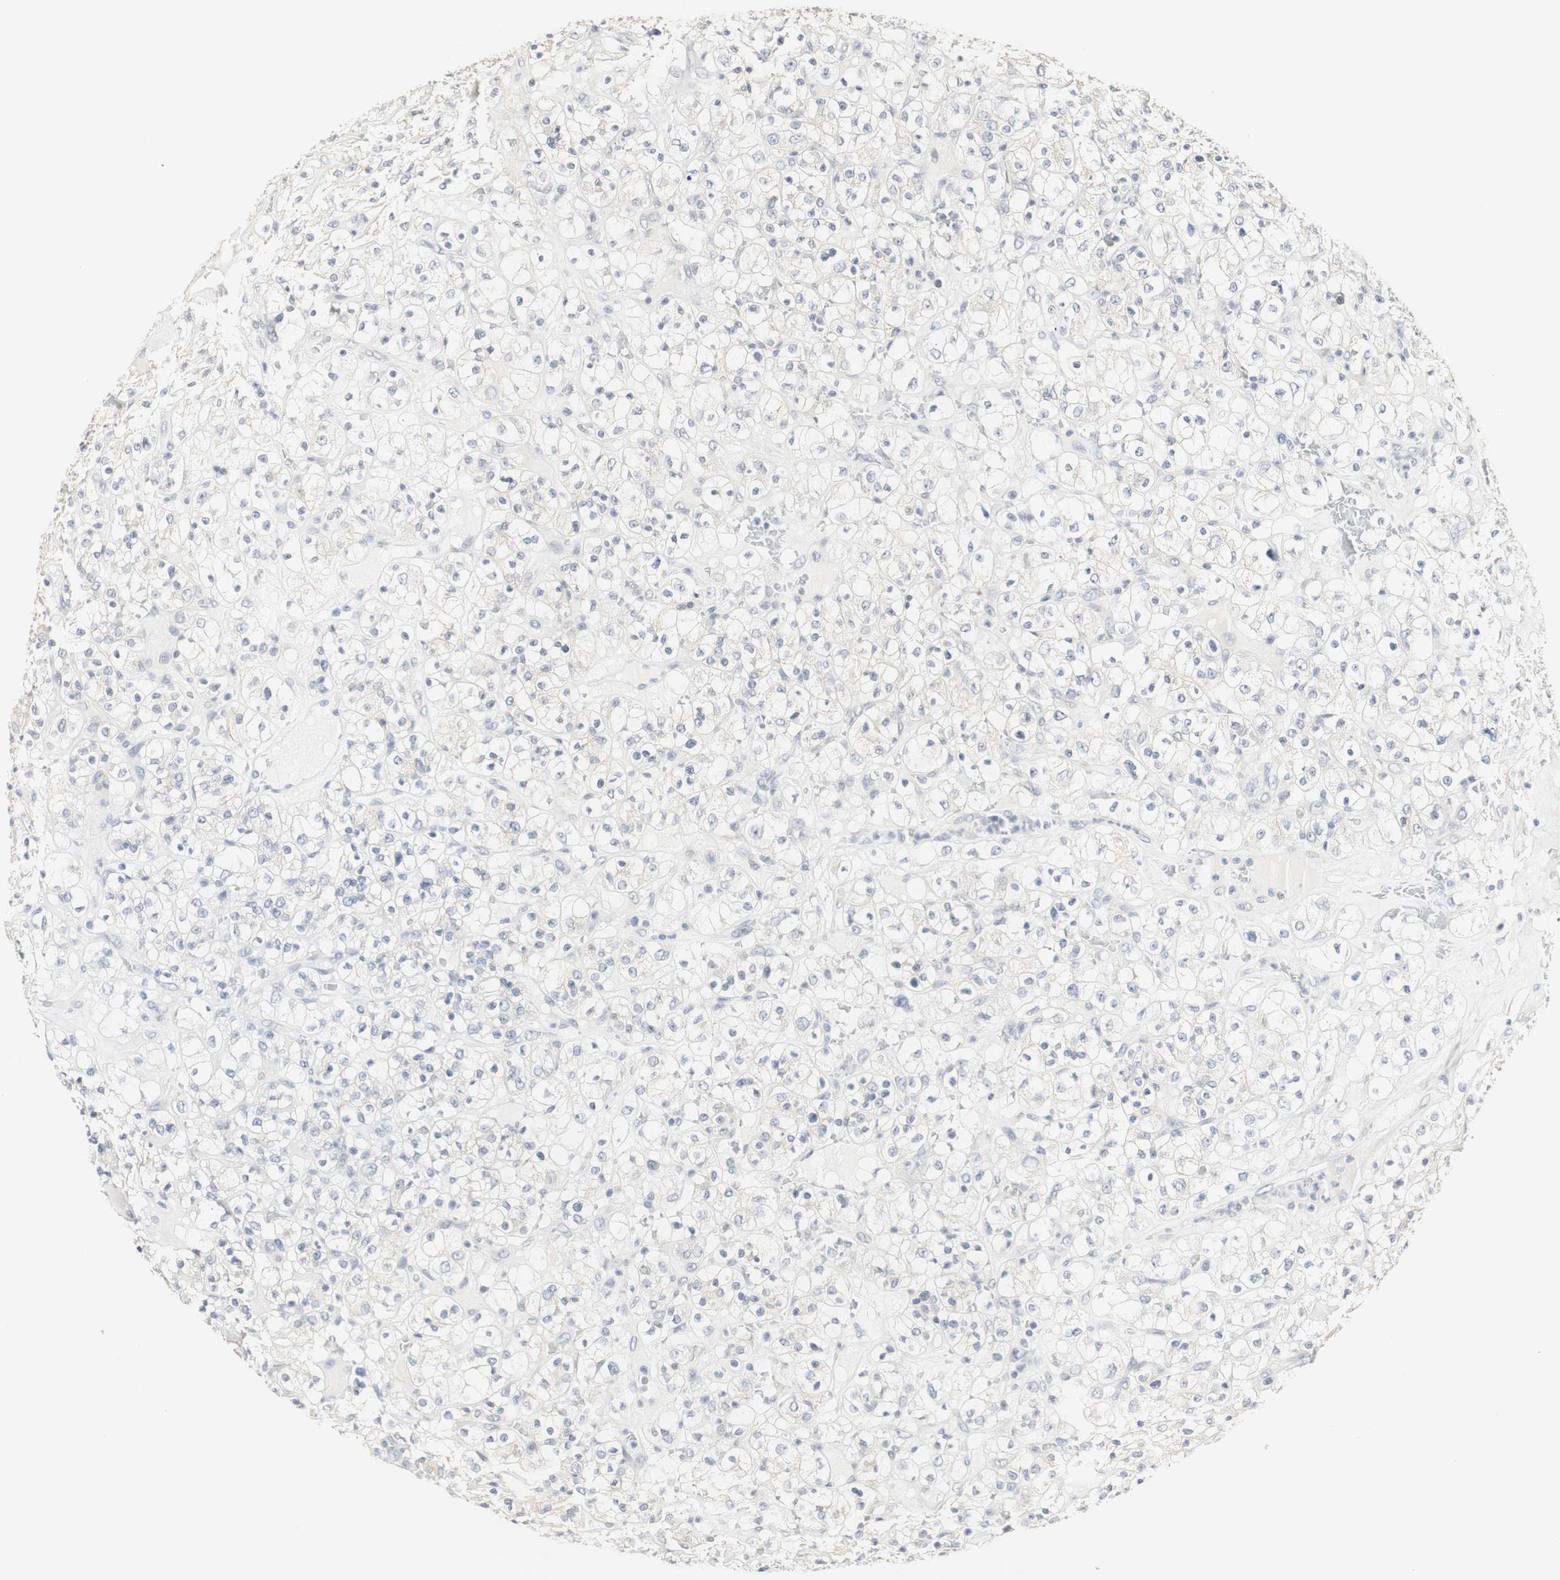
{"staining": {"intensity": "negative", "quantity": "none", "location": "none"}, "tissue": "renal cancer", "cell_type": "Tumor cells", "image_type": "cancer", "snomed": [{"axis": "morphology", "description": "Normal tissue, NOS"}, {"axis": "morphology", "description": "Adenocarcinoma, NOS"}, {"axis": "topography", "description": "Kidney"}], "caption": "A micrograph of renal cancer (adenocarcinoma) stained for a protein demonstrates no brown staining in tumor cells.", "gene": "DSC2", "patient": {"sex": "female", "age": 72}}